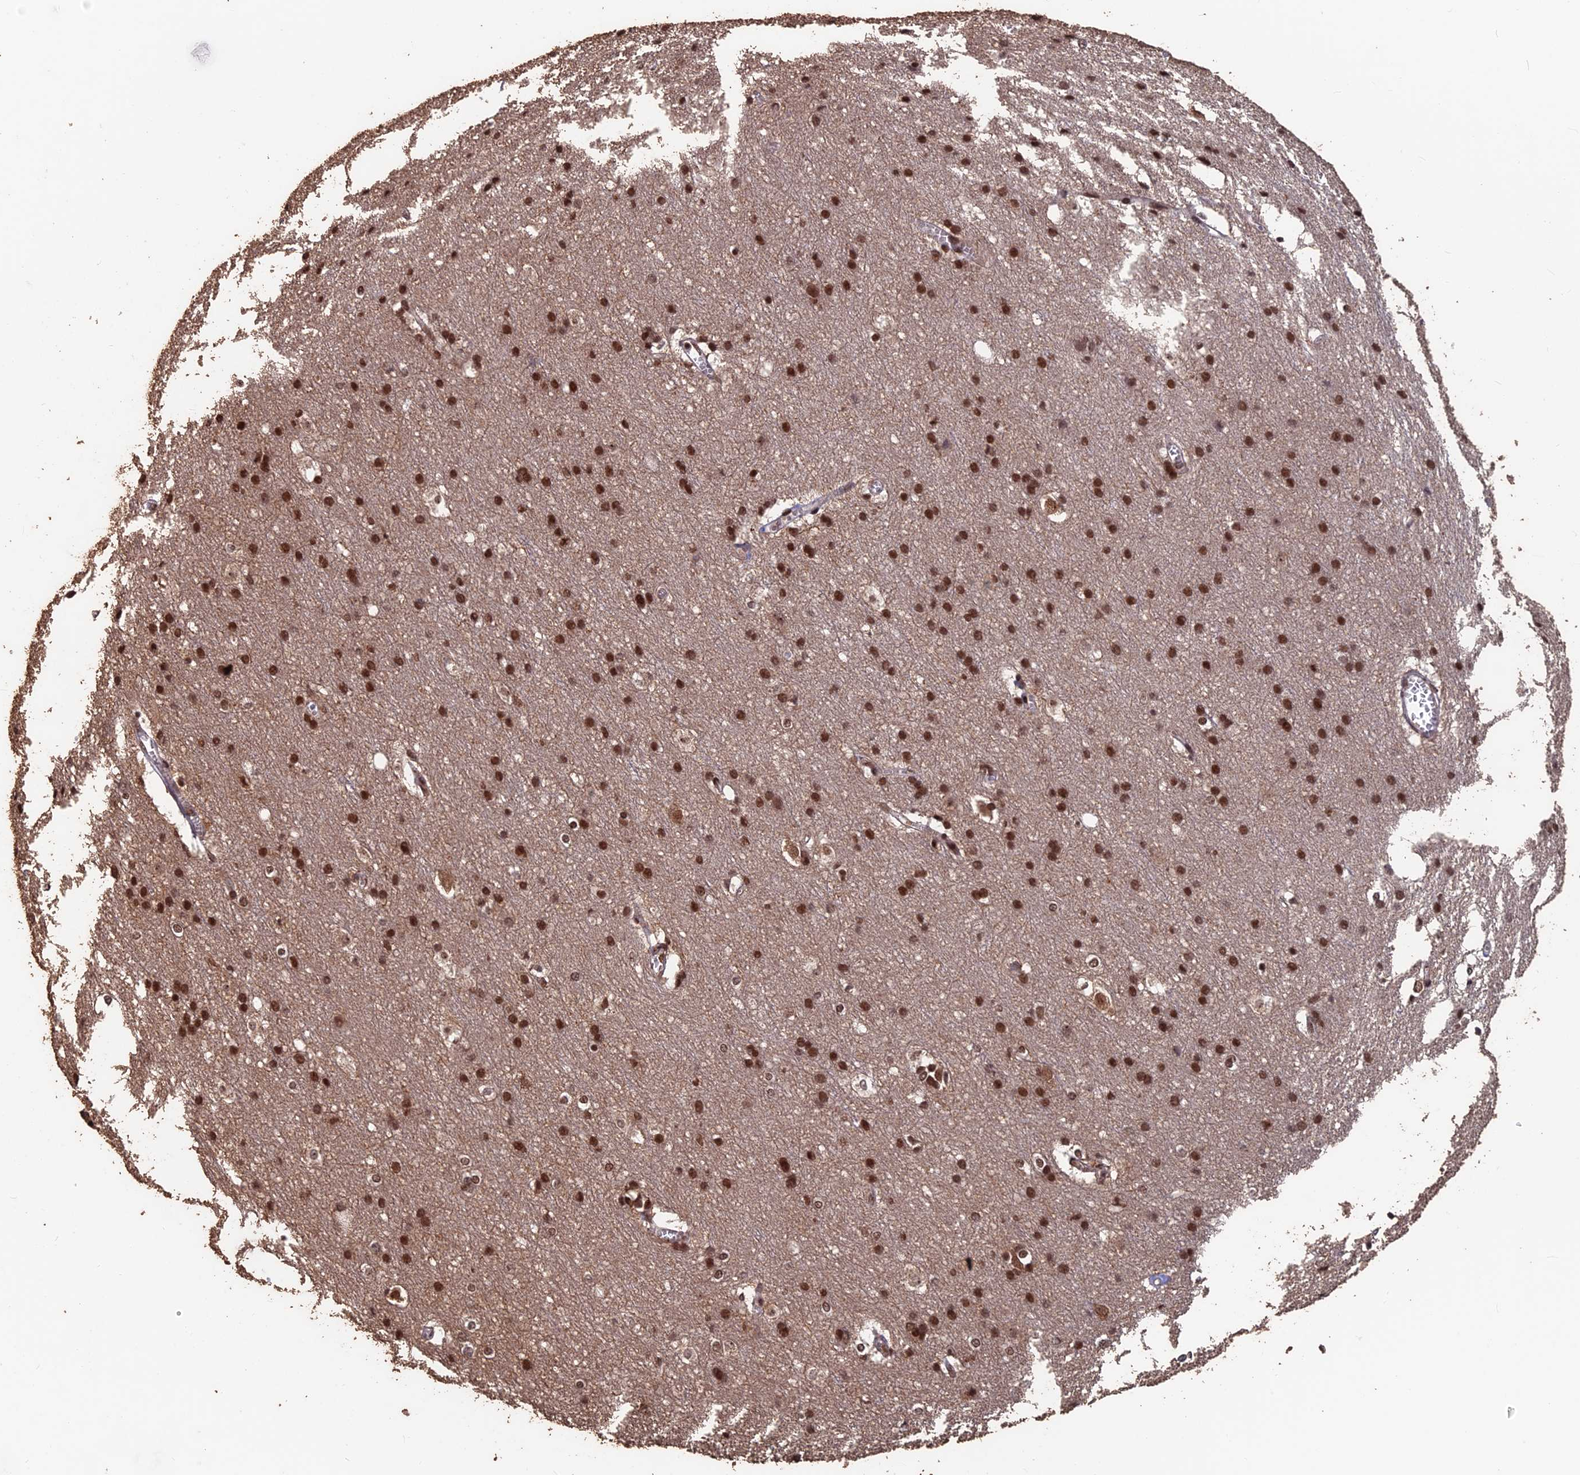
{"staining": {"intensity": "moderate", "quantity": ">75%", "location": "cytoplasmic/membranous,nuclear"}, "tissue": "cerebral cortex", "cell_type": "Endothelial cells", "image_type": "normal", "snomed": [{"axis": "morphology", "description": "Normal tissue, NOS"}, {"axis": "topography", "description": "Cerebral cortex"}], "caption": "A histopathology image of human cerebral cortex stained for a protein displays moderate cytoplasmic/membranous,nuclear brown staining in endothelial cells. Ihc stains the protein of interest in brown and the nuclei are stained blue.", "gene": "FAM53C", "patient": {"sex": "male", "age": 54}}